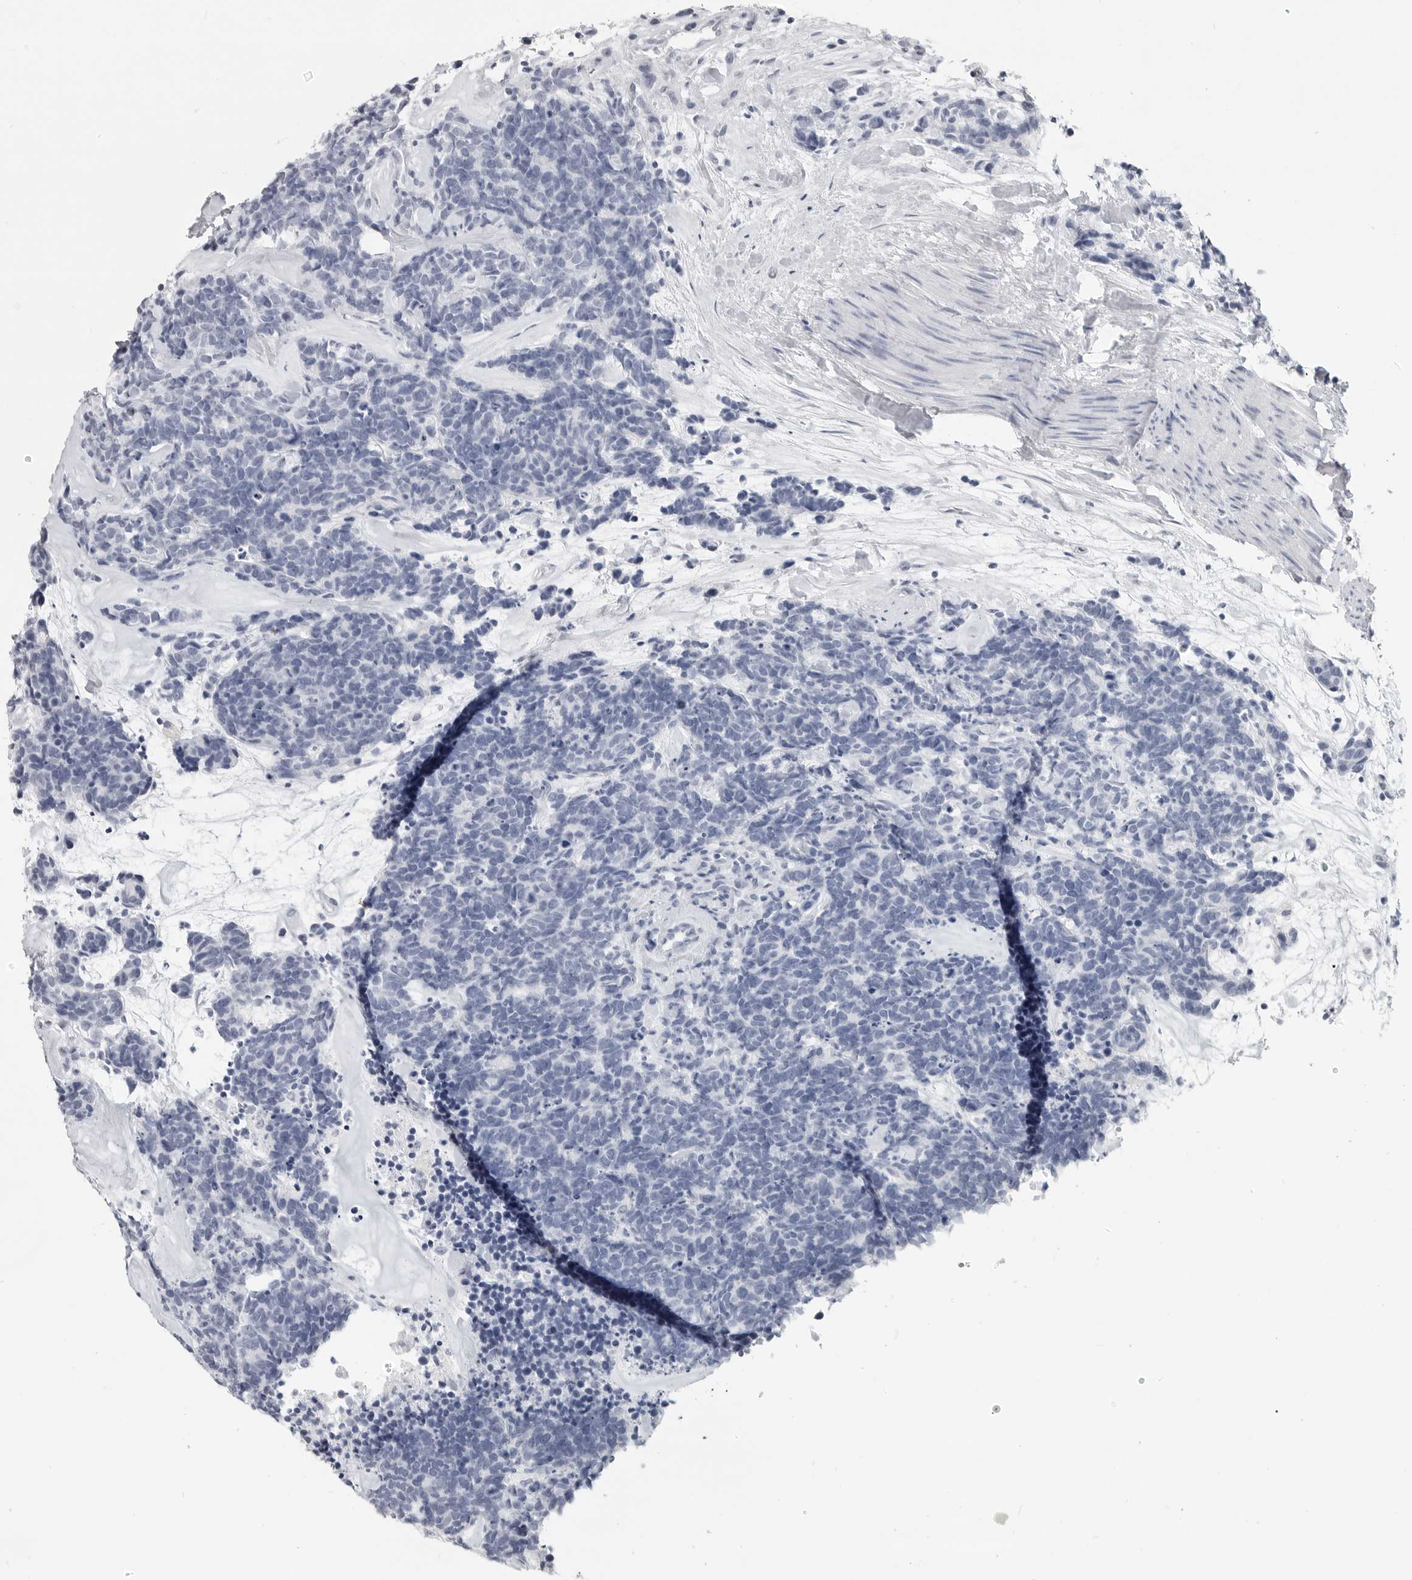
{"staining": {"intensity": "negative", "quantity": "none", "location": "none"}, "tissue": "carcinoid", "cell_type": "Tumor cells", "image_type": "cancer", "snomed": [{"axis": "morphology", "description": "Carcinoma, NOS"}, {"axis": "morphology", "description": "Carcinoid, malignant, NOS"}, {"axis": "topography", "description": "Urinary bladder"}], "caption": "Tumor cells are negative for brown protein staining in carcinoma.", "gene": "LY6D", "patient": {"sex": "male", "age": 57}}